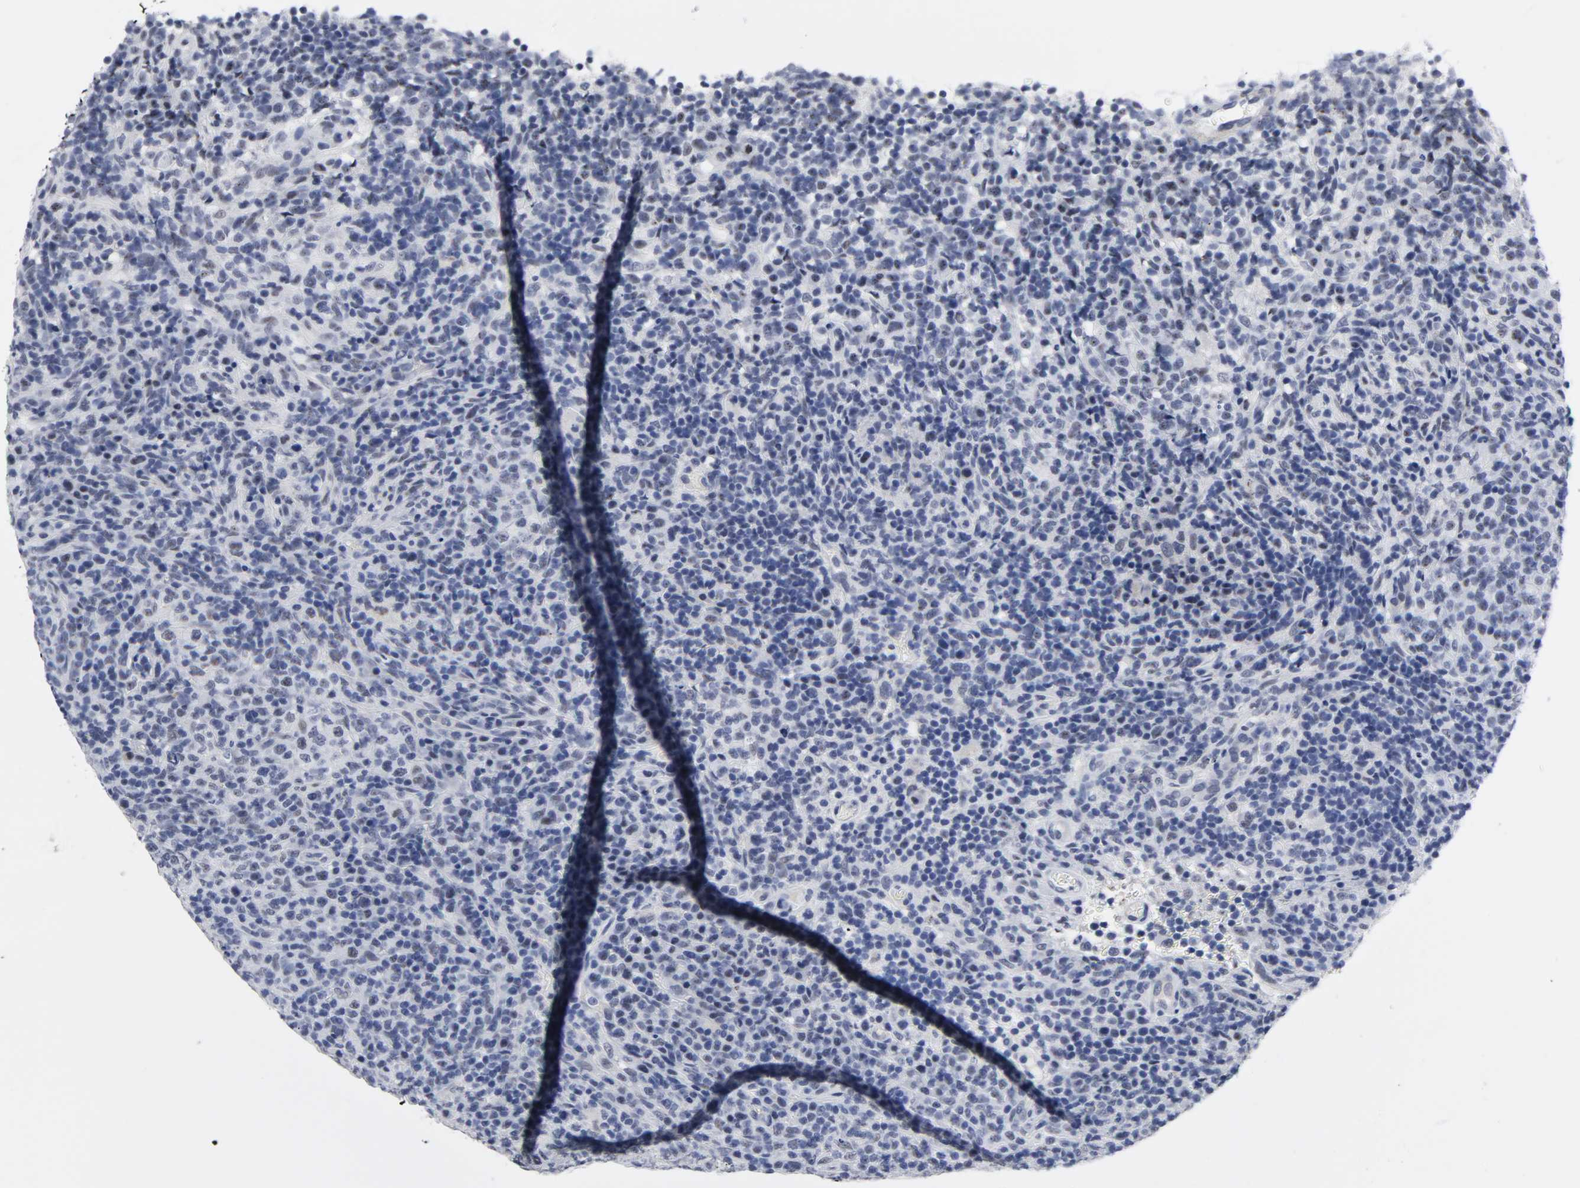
{"staining": {"intensity": "negative", "quantity": "none", "location": "none"}, "tissue": "lymphoma", "cell_type": "Tumor cells", "image_type": "cancer", "snomed": [{"axis": "morphology", "description": "Malignant lymphoma, non-Hodgkin's type, High grade"}, {"axis": "topography", "description": "Lymph node"}], "caption": "High power microscopy histopathology image of an IHC image of lymphoma, revealing no significant expression in tumor cells. Brightfield microscopy of immunohistochemistry stained with DAB (3,3'-diaminobenzidine) (brown) and hematoxylin (blue), captured at high magnification.", "gene": "GRHL2", "patient": {"sex": "female", "age": 76}}